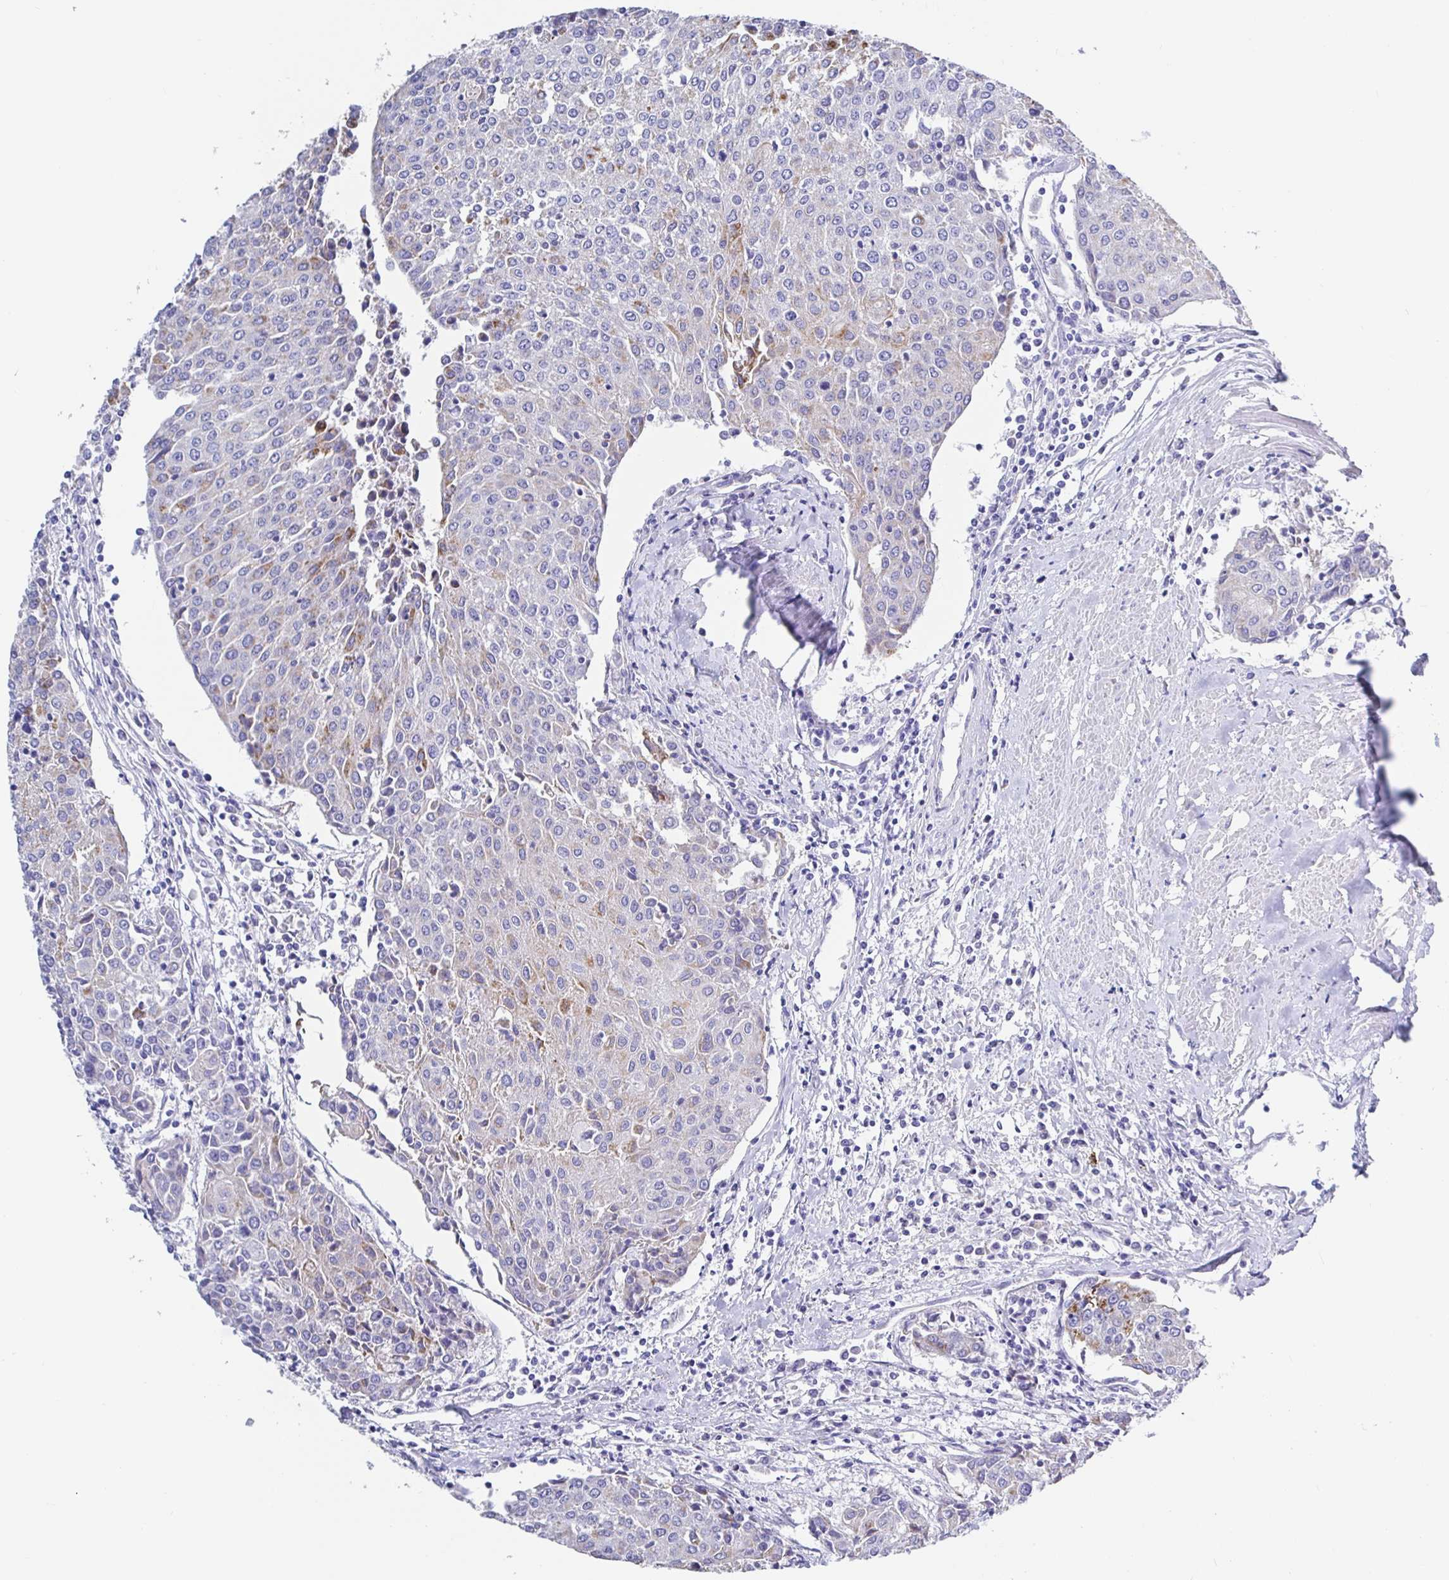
{"staining": {"intensity": "moderate", "quantity": "<25%", "location": "cytoplasmic/membranous"}, "tissue": "urothelial cancer", "cell_type": "Tumor cells", "image_type": "cancer", "snomed": [{"axis": "morphology", "description": "Urothelial carcinoma, High grade"}, {"axis": "topography", "description": "Urinary bladder"}], "caption": "Urothelial carcinoma (high-grade) was stained to show a protein in brown. There is low levels of moderate cytoplasmic/membranous staining in about <25% of tumor cells. (brown staining indicates protein expression, while blue staining denotes nuclei).", "gene": "MAOA", "patient": {"sex": "female", "age": 85}}